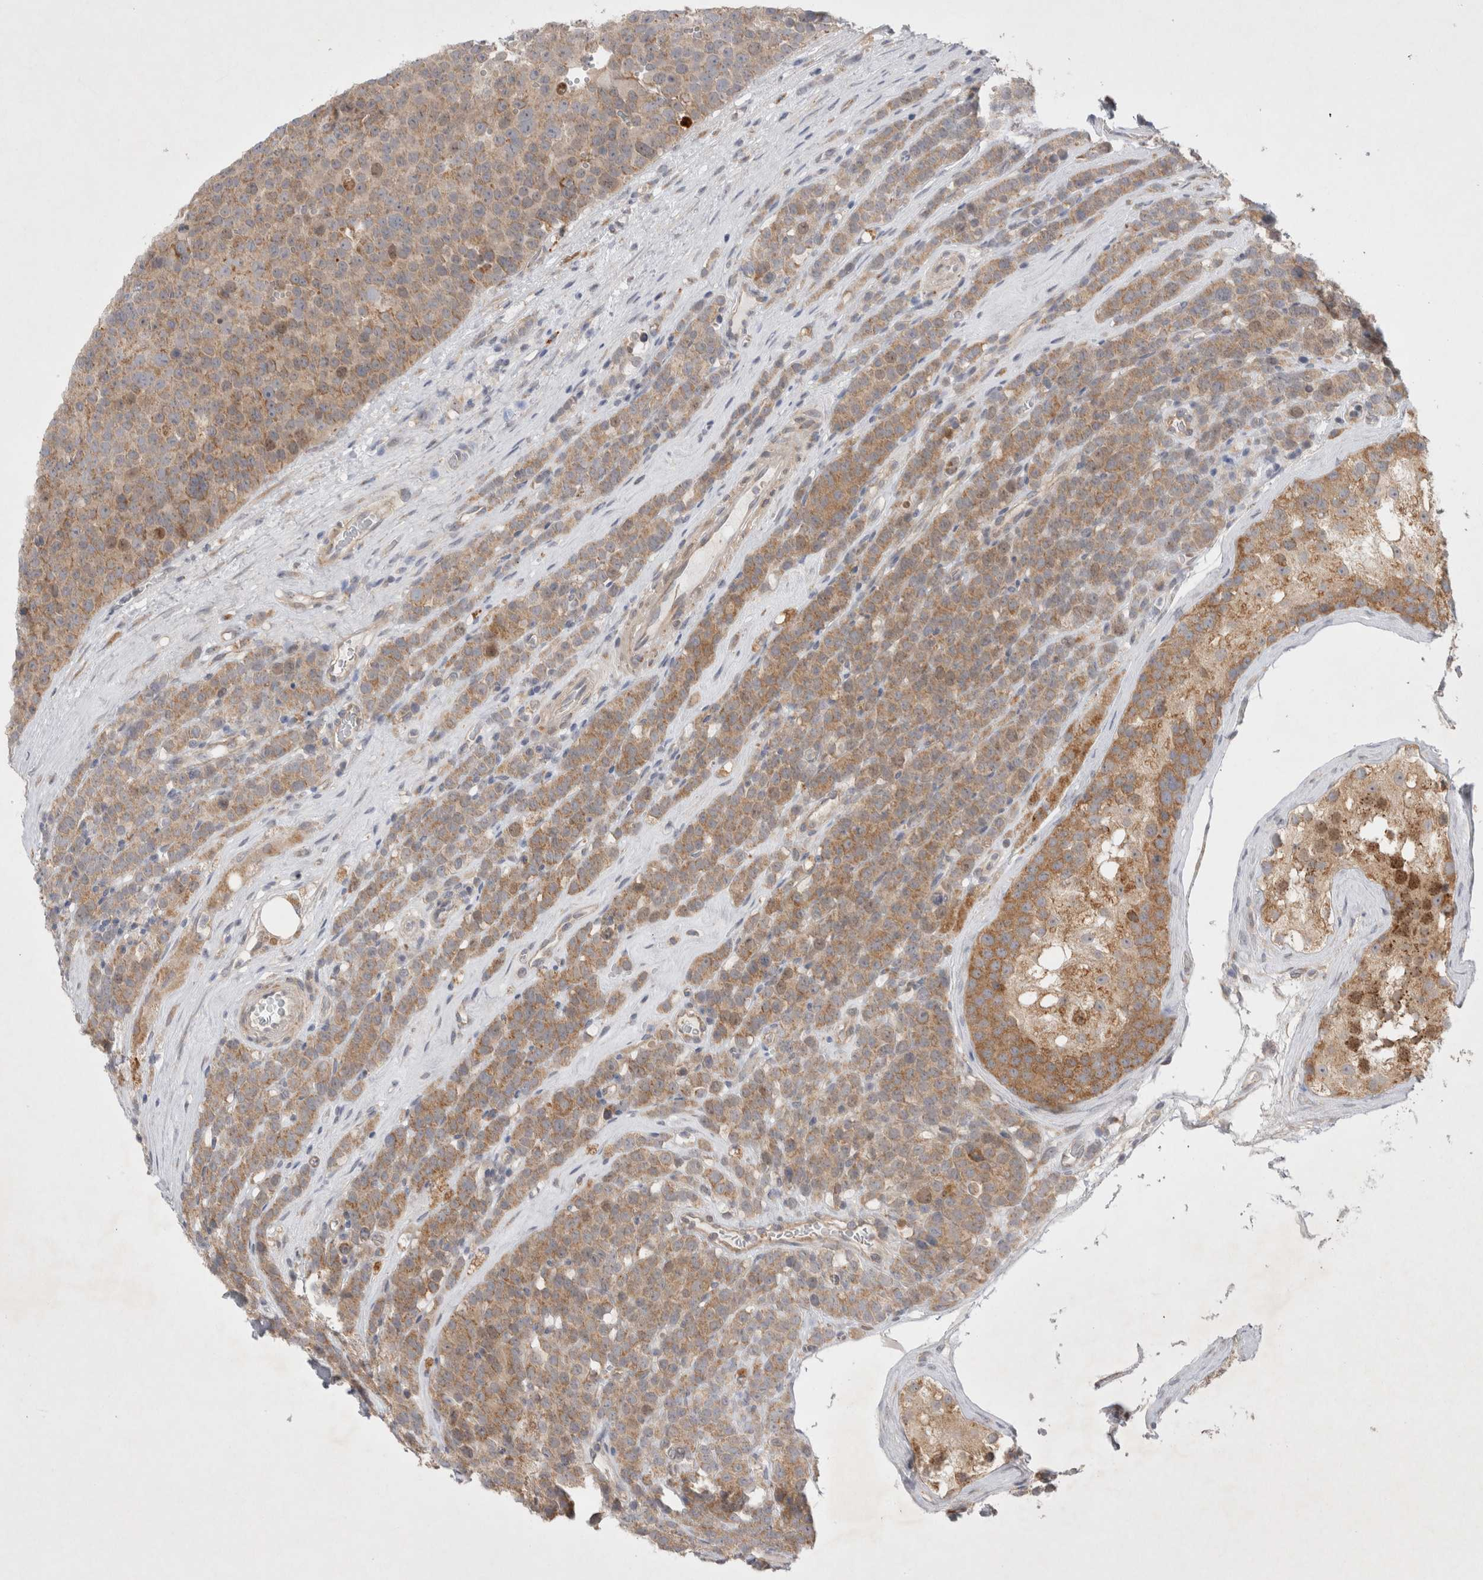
{"staining": {"intensity": "moderate", "quantity": ">75%", "location": "cytoplasmic/membranous"}, "tissue": "testis cancer", "cell_type": "Tumor cells", "image_type": "cancer", "snomed": [{"axis": "morphology", "description": "Seminoma, NOS"}, {"axis": "topography", "description": "Testis"}], "caption": "Testis cancer (seminoma) stained with IHC shows moderate cytoplasmic/membranous positivity in approximately >75% of tumor cells.", "gene": "NPC1", "patient": {"sex": "male", "age": 71}}